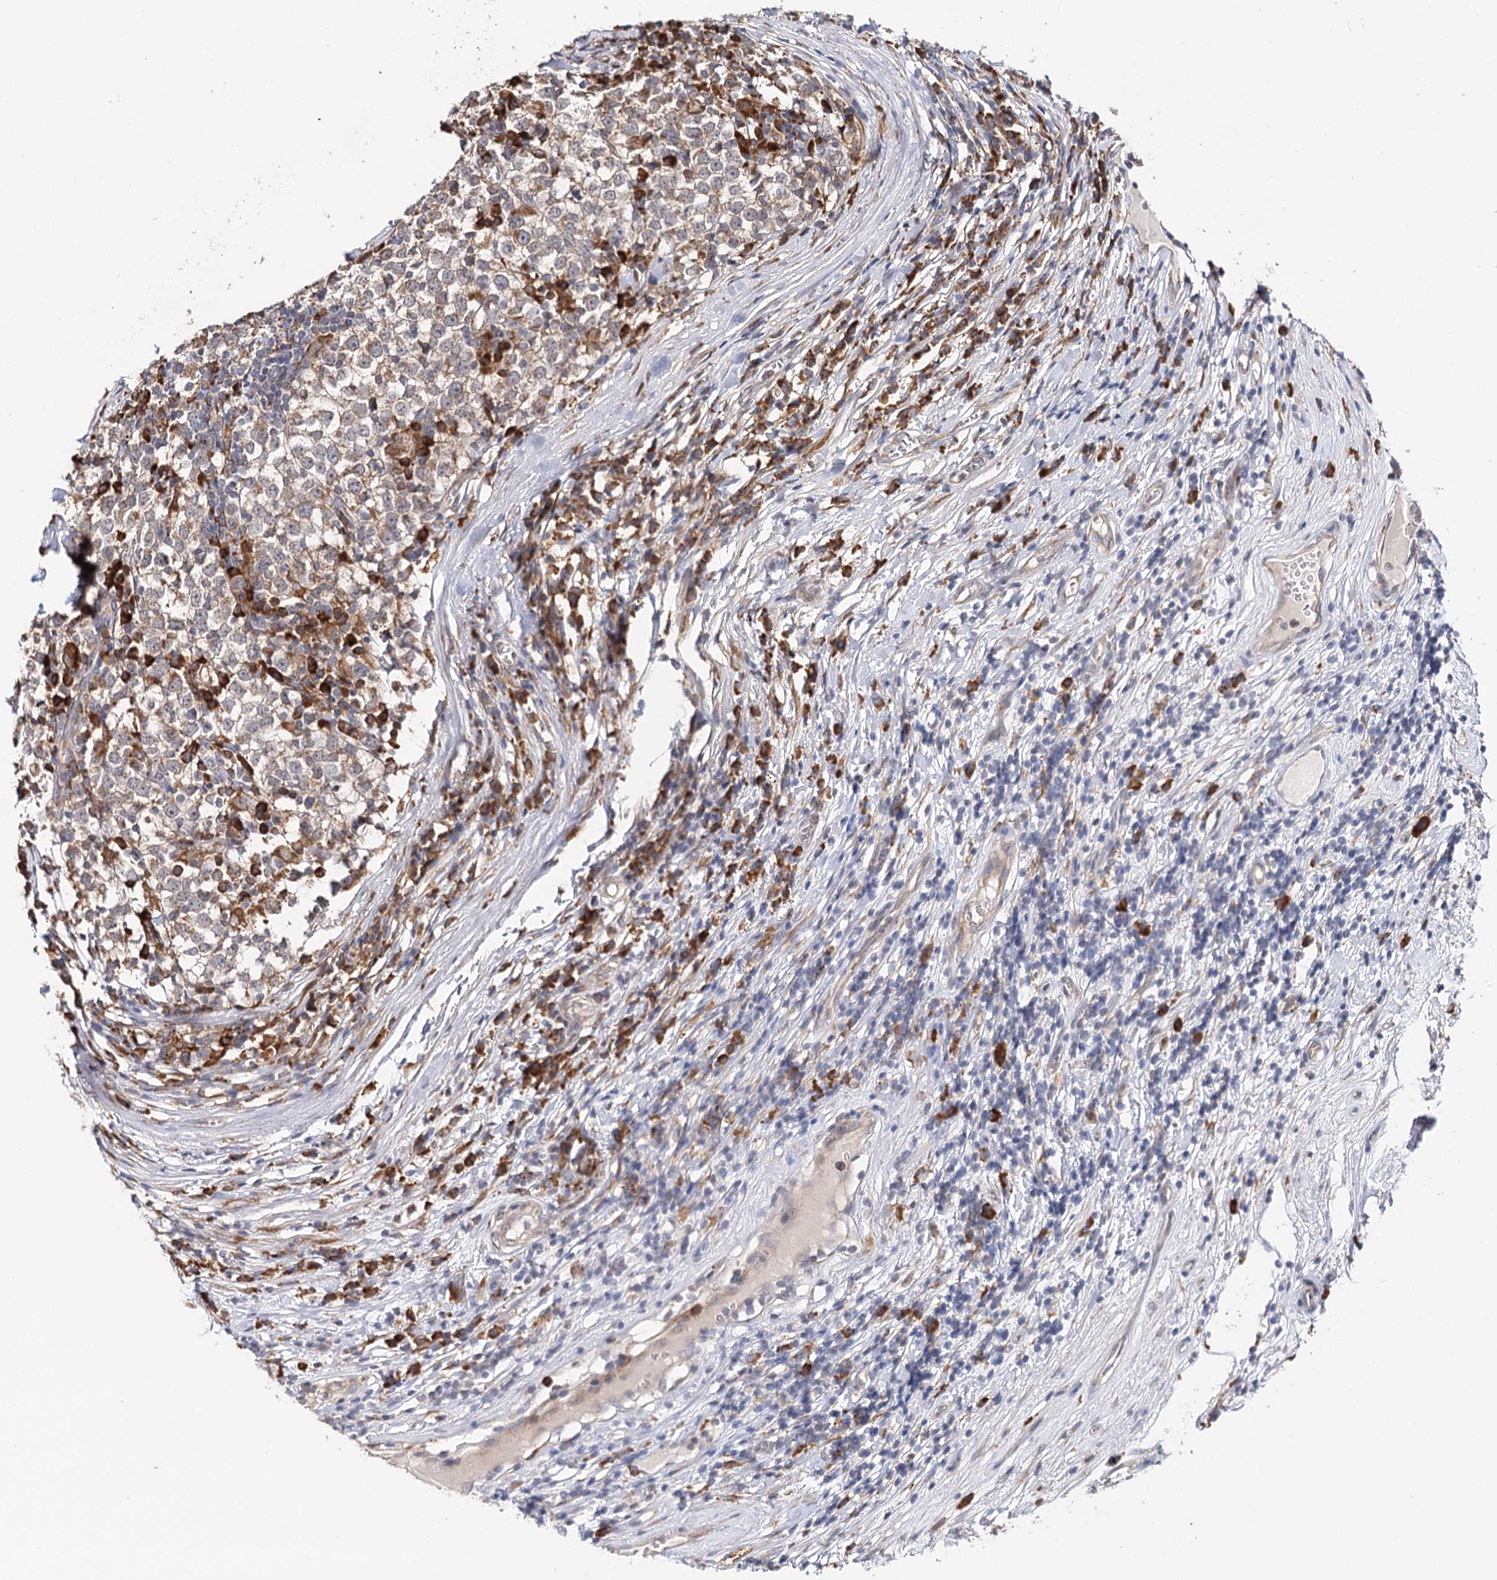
{"staining": {"intensity": "negative", "quantity": "none", "location": "none"}, "tissue": "testis cancer", "cell_type": "Tumor cells", "image_type": "cancer", "snomed": [{"axis": "morphology", "description": "Seminoma, NOS"}, {"axis": "topography", "description": "Testis"}], "caption": "The IHC histopathology image has no significant staining in tumor cells of testis cancer (seminoma) tissue.", "gene": "VEGFA", "patient": {"sex": "male", "age": 65}}